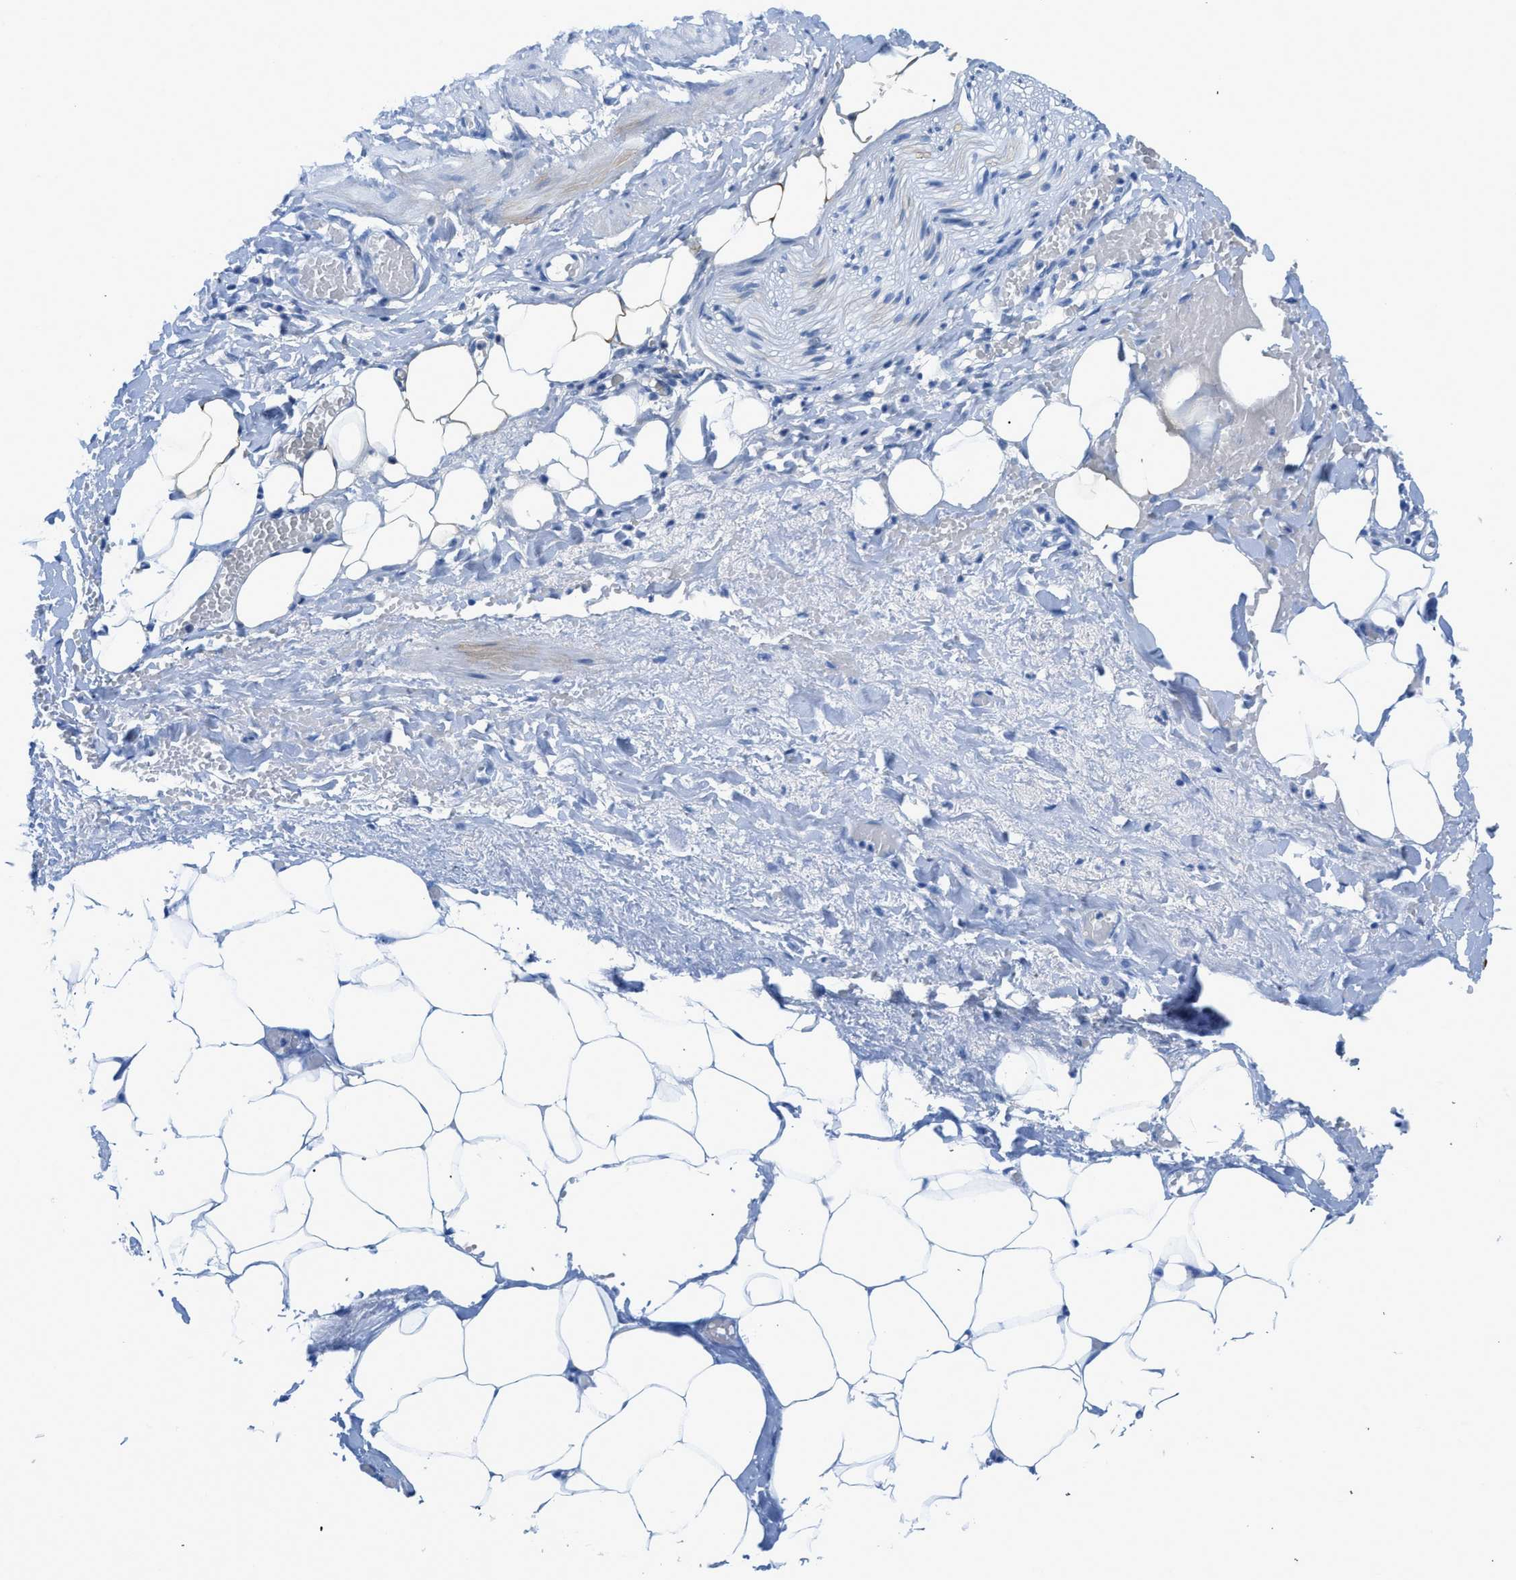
{"staining": {"intensity": "negative", "quantity": "none", "location": "none"}, "tissue": "adipose tissue", "cell_type": "Adipocytes", "image_type": "normal", "snomed": [{"axis": "morphology", "description": "Normal tissue, NOS"}, {"axis": "topography", "description": "Soft tissue"}, {"axis": "topography", "description": "Vascular tissue"}], "caption": "Adipocytes are negative for brown protein staining in normal adipose tissue. (IHC, brightfield microscopy, high magnification).", "gene": "COL3A1", "patient": {"sex": "female", "age": 35}}